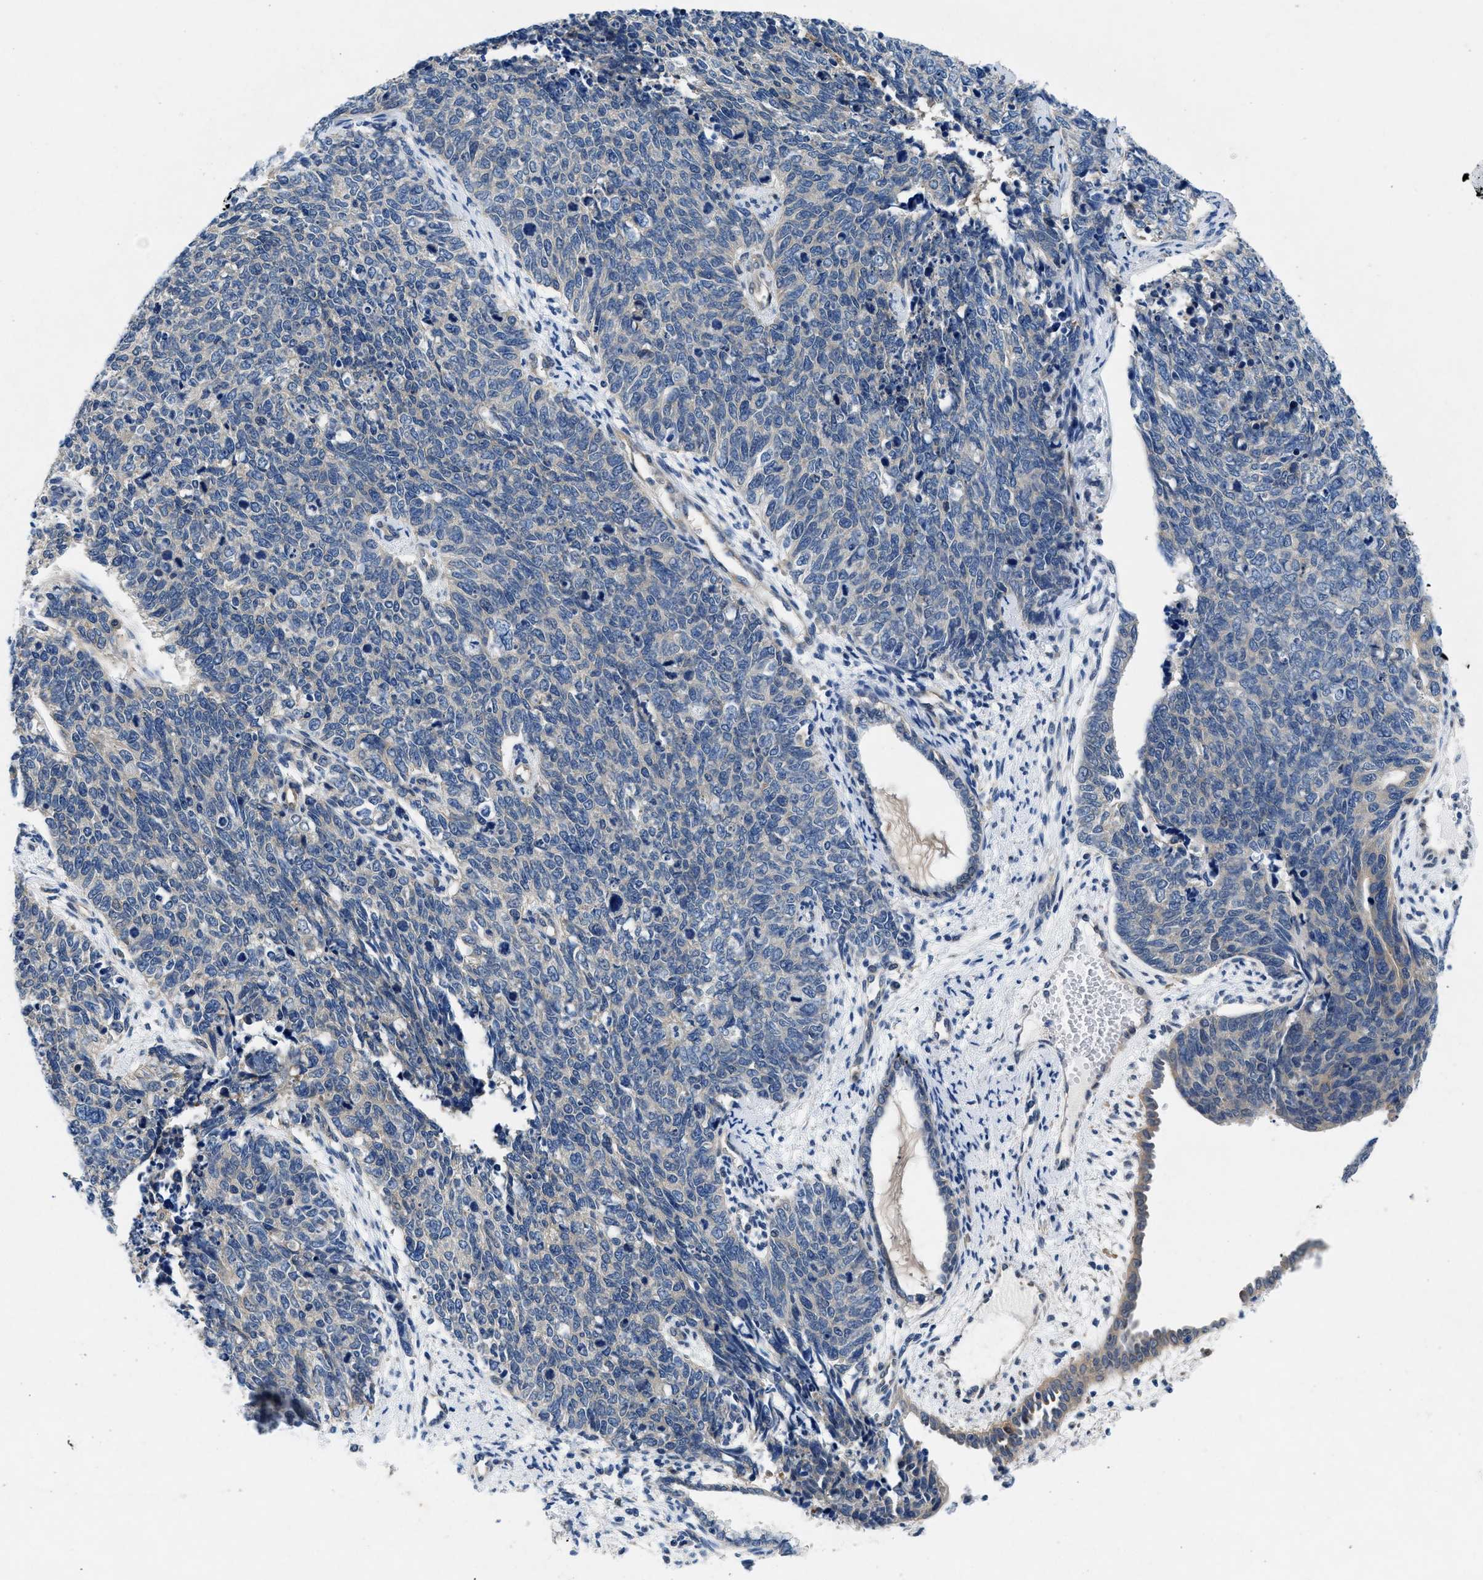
{"staining": {"intensity": "negative", "quantity": "none", "location": "none"}, "tissue": "cervical cancer", "cell_type": "Tumor cells", "image_type": "cancer", "snomed": [{"axis": "morphology", "description": "Squamous cell carcinoma, NOS"}, {"axis": "topography", "description": "Cervix"}], "caption": "DAB immunohistochemical staining of cervical squamous cell carcinoma exhibits no significant expression in tumor cells.", "gene": "COPS2", "patient": {"sex": "female", "age": 63}}